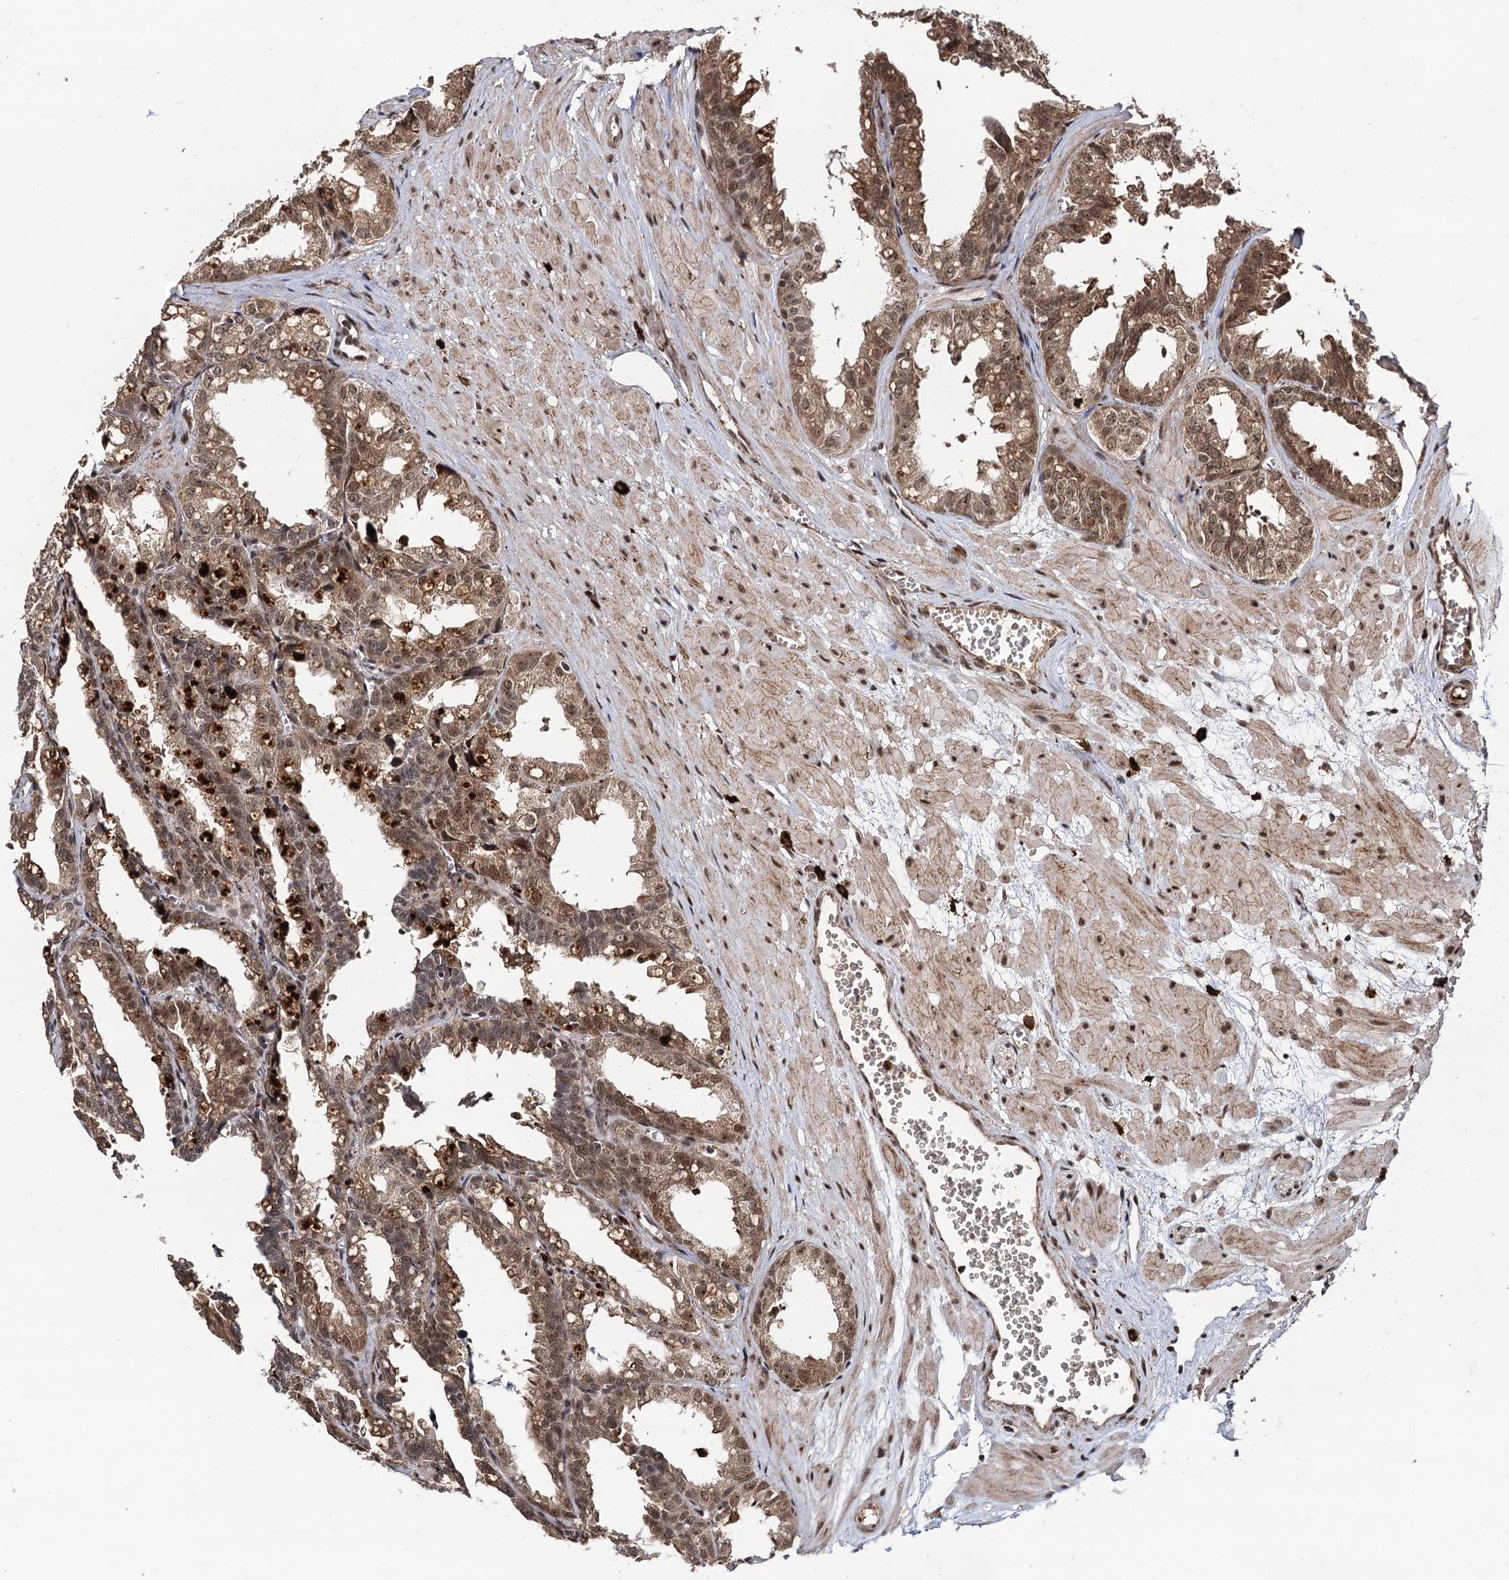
{"staining": {"intensity": "moderate", "quantity": ">75%", "location": "cytoplasmic/membranous,nuclear"}, "tissue": "seminal vesicle", "cell_type": "Glandular cells", "image_type": "normal", "snomed": [{"axis": "morphology", "description": "Normal tissue, NOS"}, {"axis": "topography", "description": "Prostate"}, {"axis": "topography", "description": "Seminal veicle"}], "caption": "A photomicrograph showing moderate cytoplasmic/membranous,nuclear positivity in approximately >75% of glandular cells in normal seminal vesicle, as visualized by brown immunohistochemical staining.", "gene": "SFSWAP", "patient": {"sex": "male", "age": 51}}